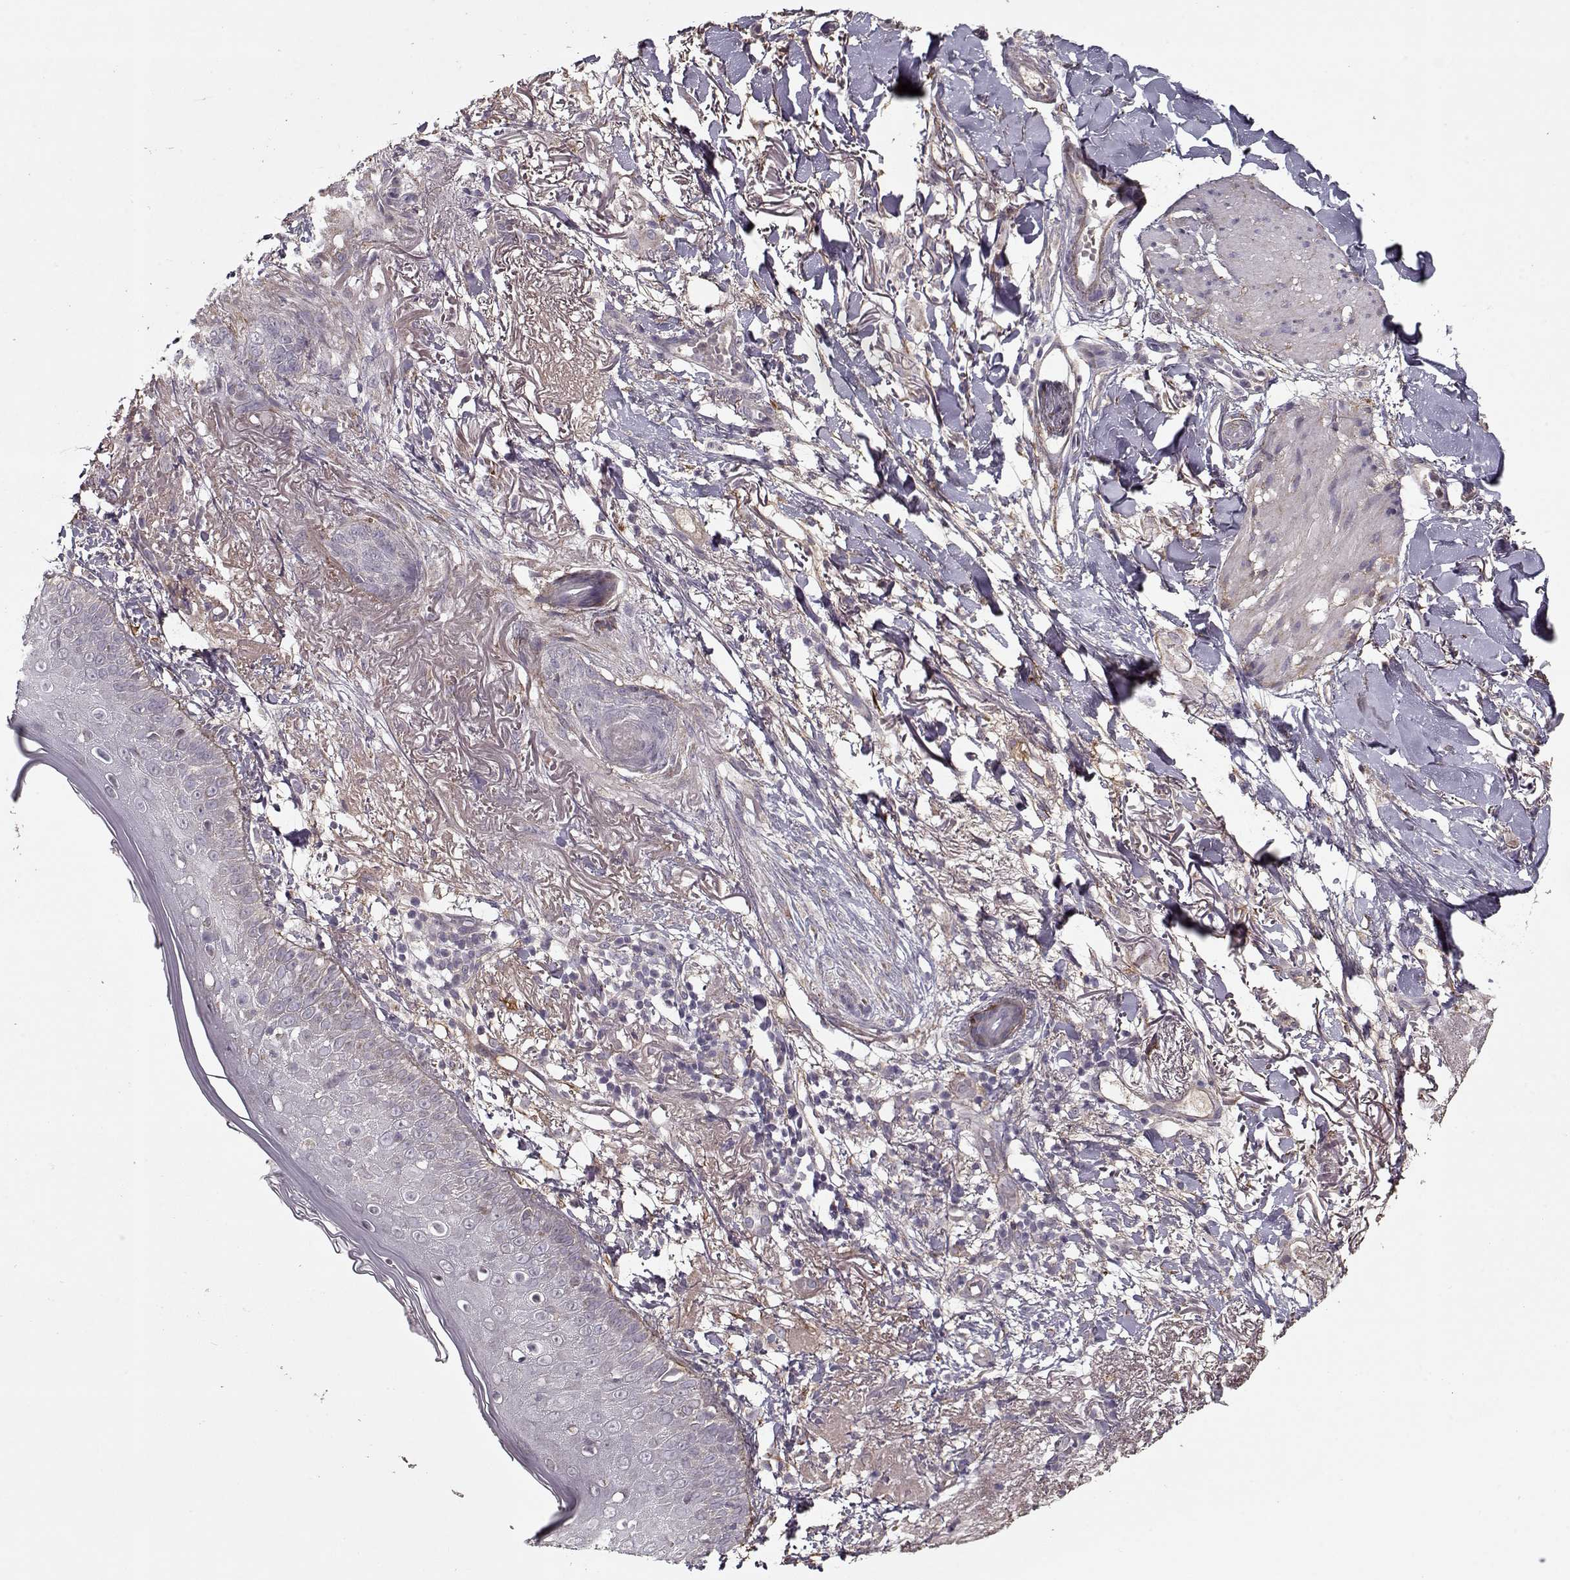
{"staining": {"intensity": "negative", "quantity": "none", "location": "none"}, "tissue": "skin cancer", "cell_type": "Tumor cells", "image_type": "cancer", "snomed": [{"axis": "morphology", "description": "Normal tissue, NOS"}, {"axis": "morphology", "description": "Basal cell carcinoma"}, {"axis": "topography", "description": "Skin"}], "caption": "Tumor cells show no significant protein staining in skin cancer (basal cell carcinoma).", "gene": "LAMA2", "patient": {"sex": "male", "age": 84}}